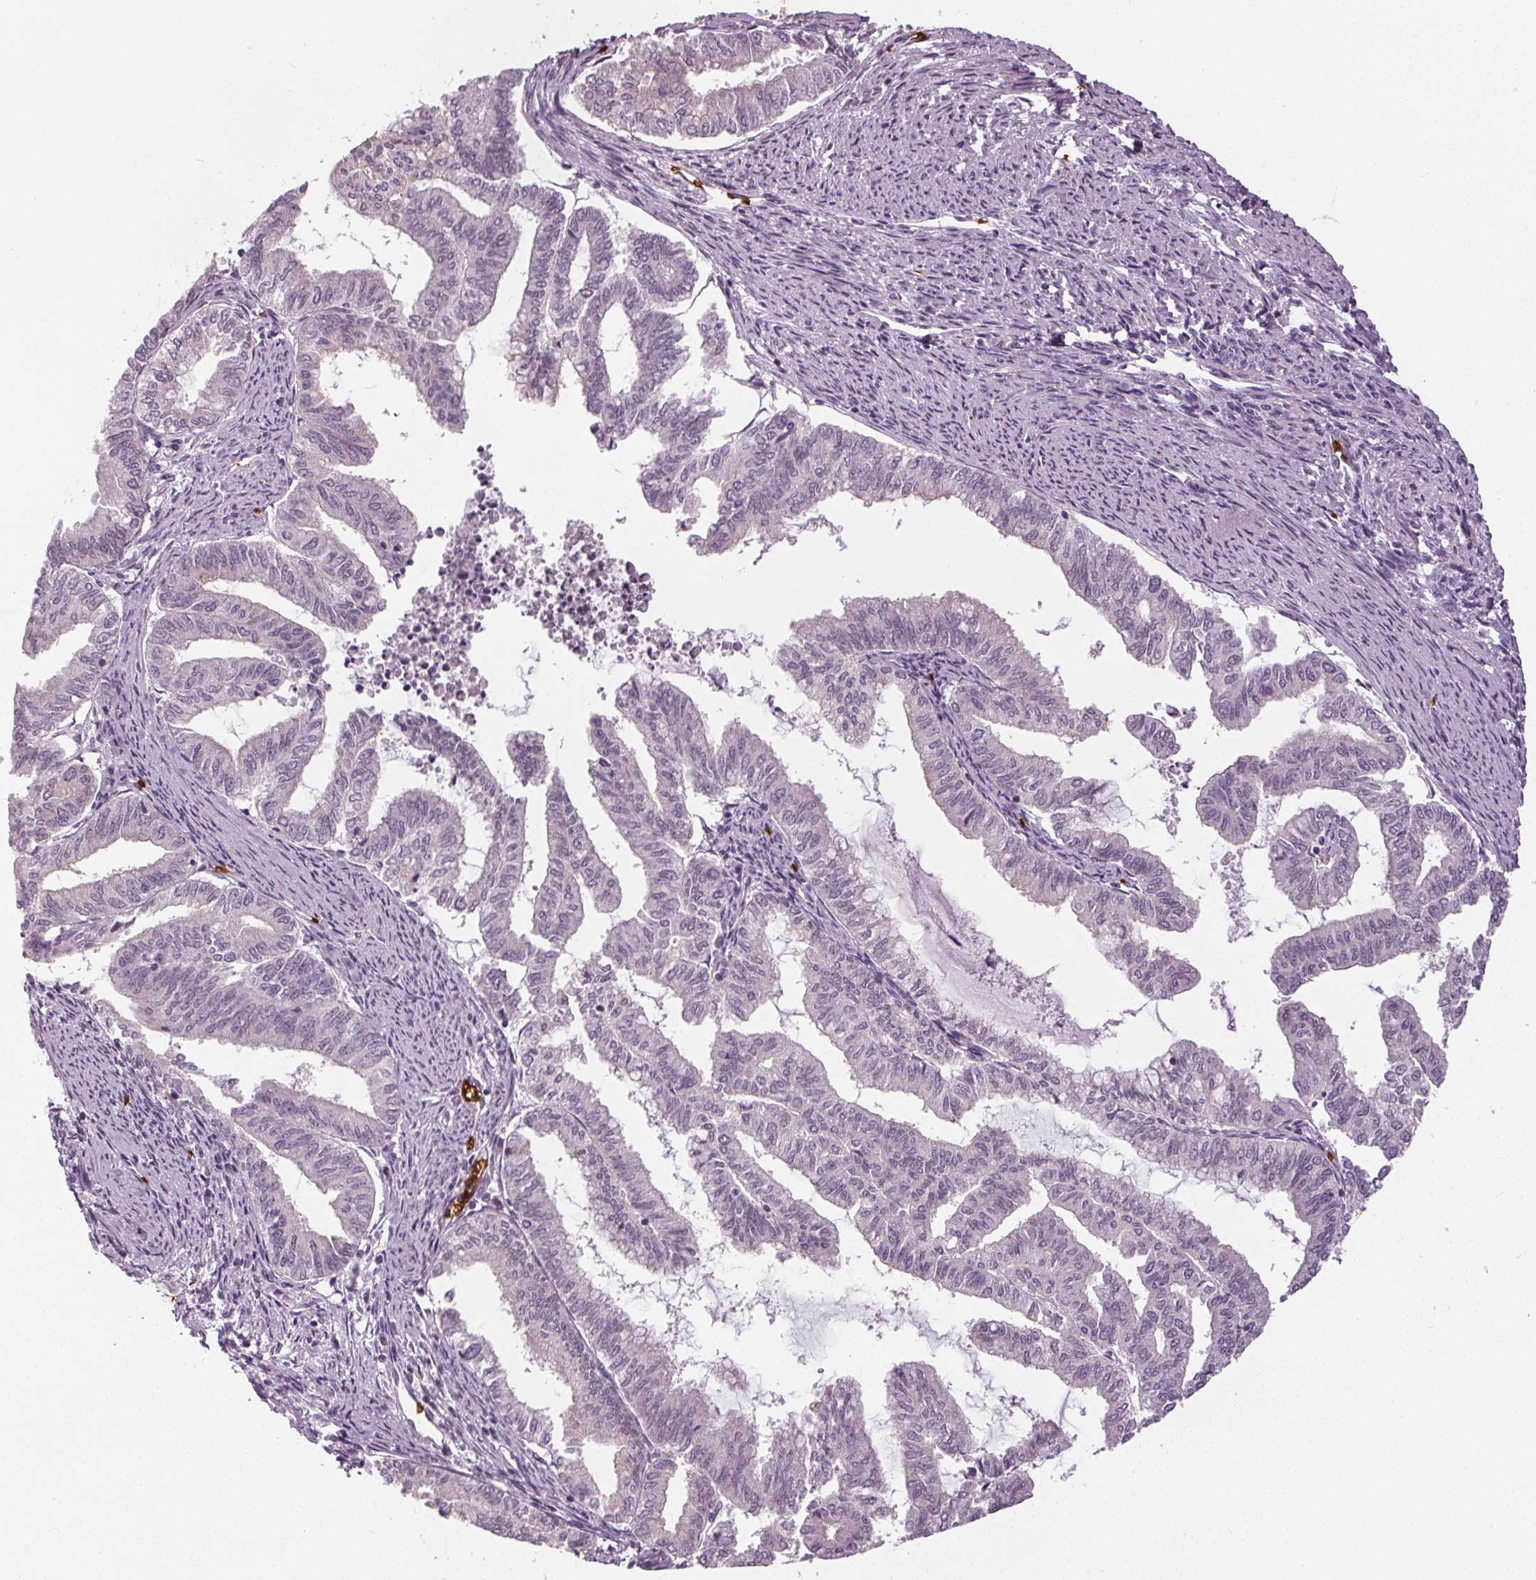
{"staining": {"intensity": "negative", "quantity": "none", "location": "none"}, "tissue": "endometrial cancer", "cell_type": "Tumor cells", "image_type": "cancer", "snomed": [{"axis": "morphology", "description": "Adenocarcinoma, NOS"}, {"axis": "topography", "description": "Endometrium"}], "caption": "DAB immunohistochemical staining of human endometrial cancer displays no significant expression in tumor cells.", "gene": "SLC4A1", "patient": {"sex": "female", "age": 79}}